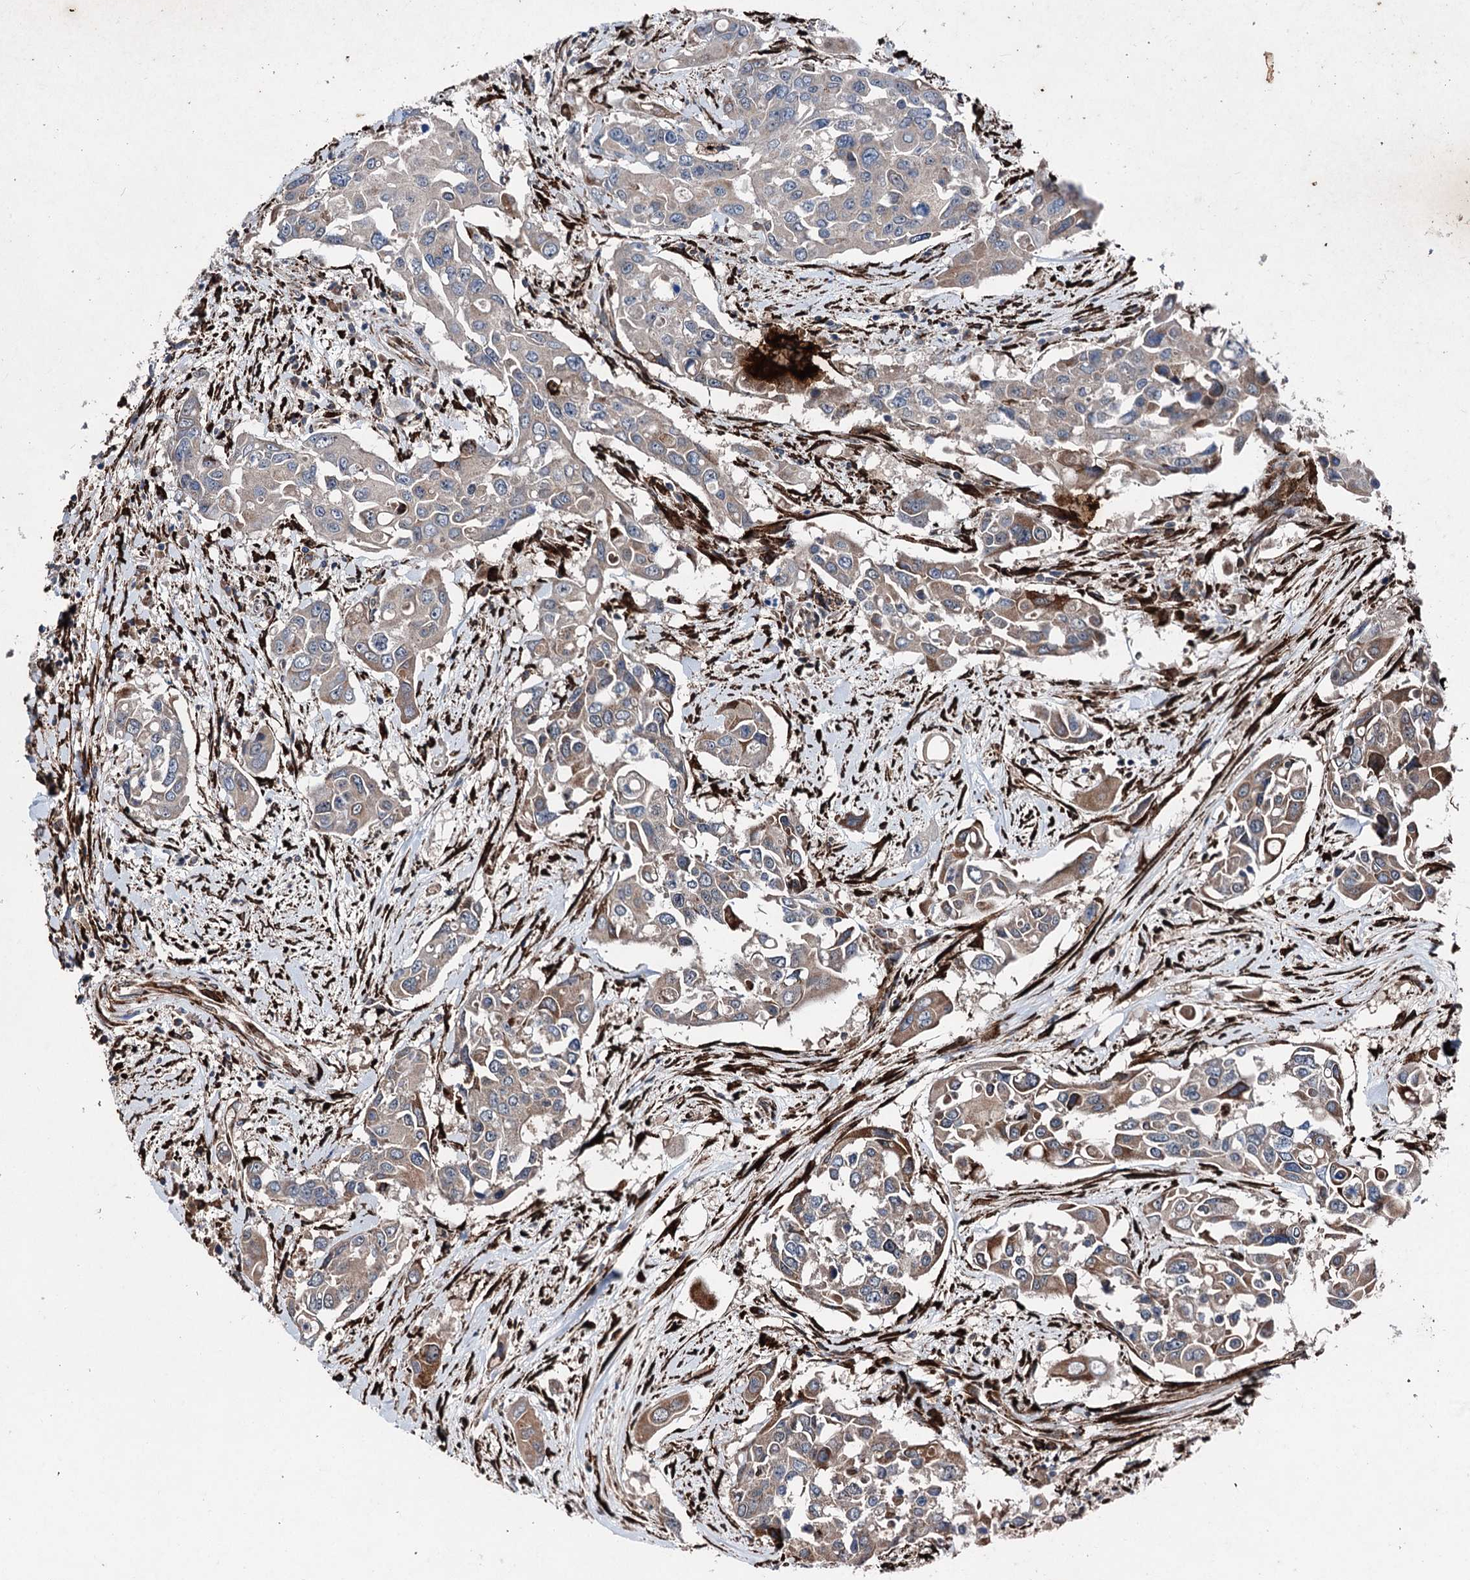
{"staining": {"intensity": "weak", "quantity": ">75%", "location": "cytoplasmic/membranous"}, "tissue": "colorectal cancer", "cell_type": "Tumor cells", "image_type": "cancer", "snomed": [{"axis": "morphology", "description": "Adenocarcinoma, NOS"}, {"axis": "topography", "description": "Colon"}], "caption": "Colorectal cancer stained for a protein (brown) demonstrates weak cytoplasmic/membranous positive staining in about >75% of tumor cells.", "gene": "DDIAS", "patient": {"sex": "male", "age": 77}}